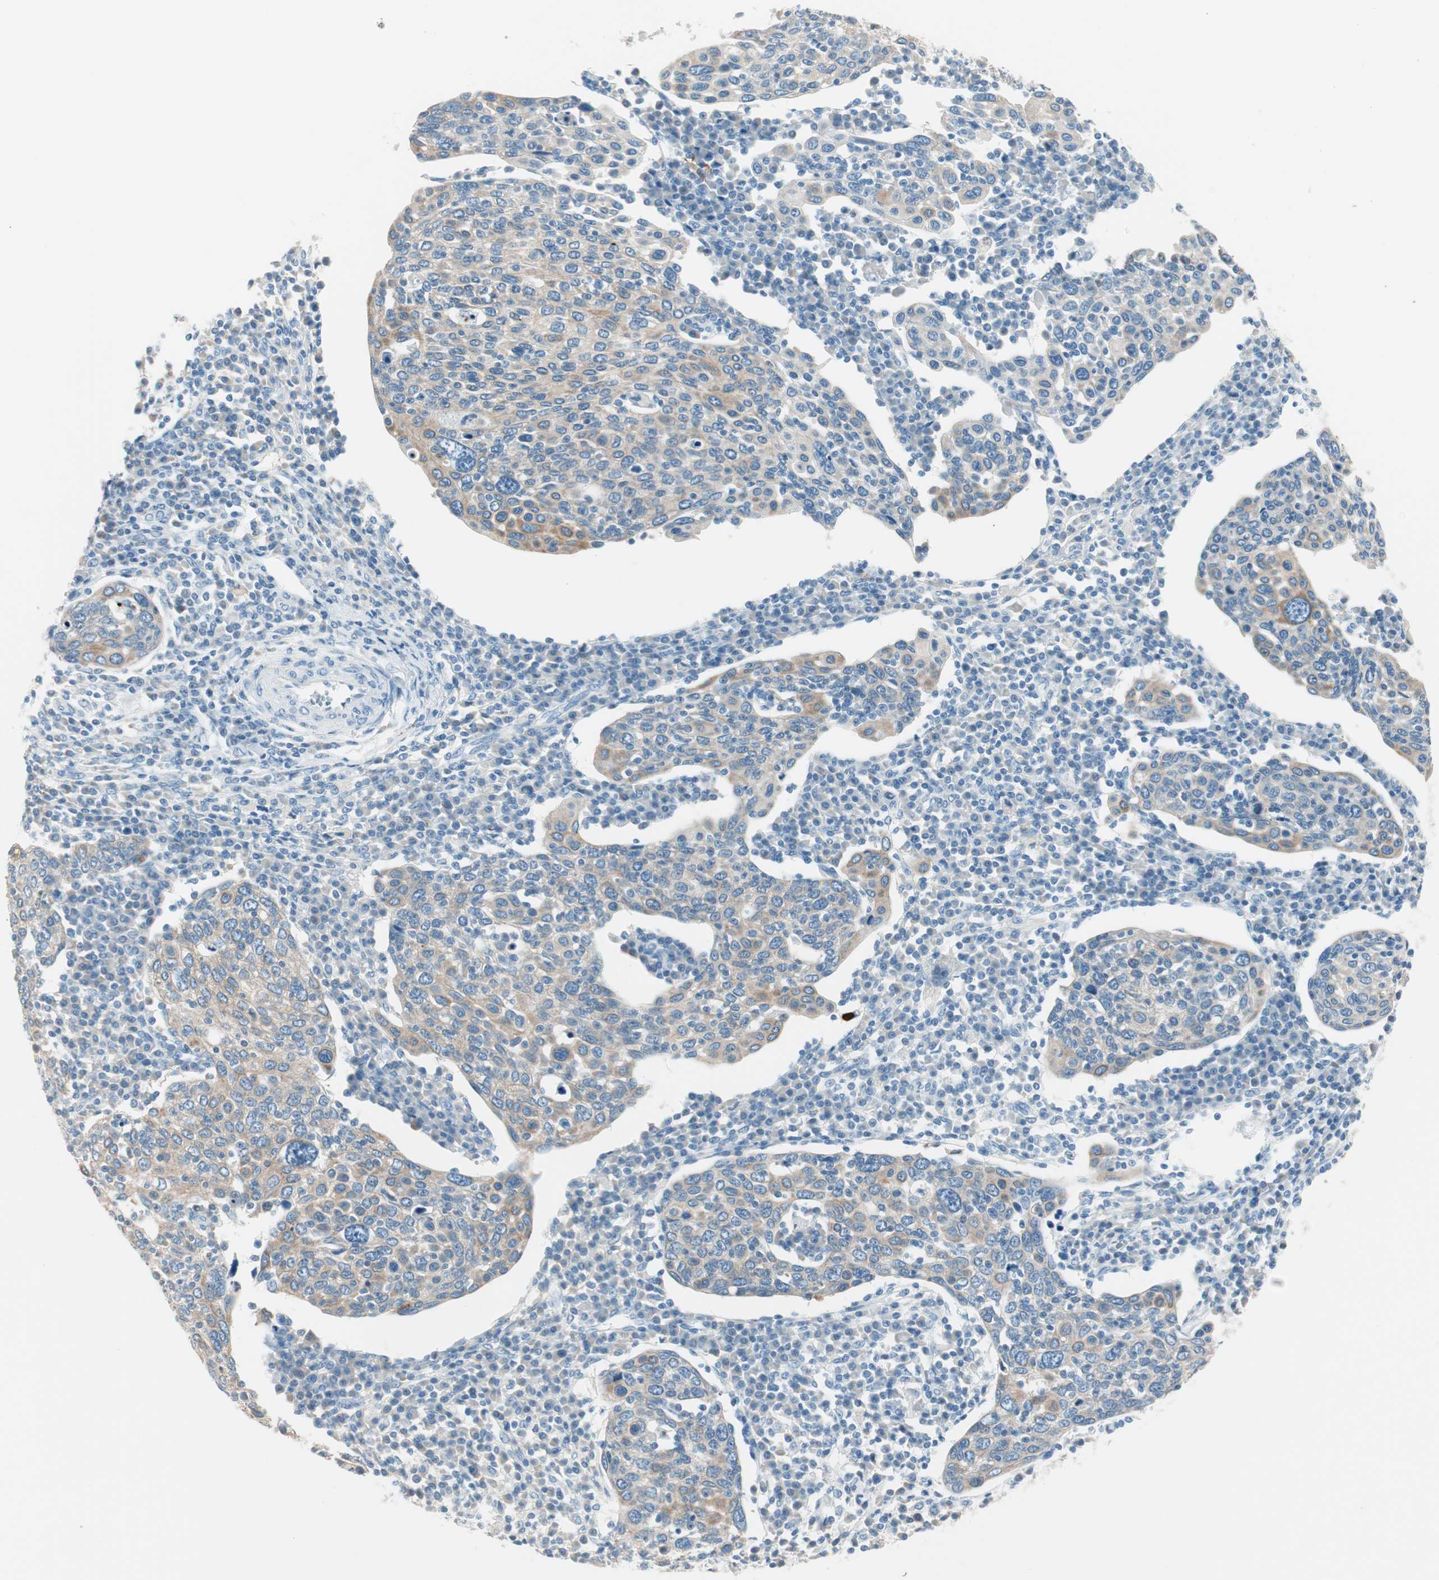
{"staining": {"intensity": "weak", "quantity": "25%-75%", "location": "cytoplasmic/membranous"}, "tissue": "cervical cancer", "cell_type": "Tumor cells", "image_type": "cancer", "snomed": [{"axis": "morphology", "description": "Squamous cell carcinoma, NOS"}, {"axis": "topography", "description": "Cervix"}], "caption": "Cervical squamous cell carcinoma tissue shows weak cytoplasmic/membranous positivity in approximately 25%-75% of tumor cells, visualized by immunohistochemistry.", "gene": "GNAO1", "patient": {"sex": "female", "age": 40}}